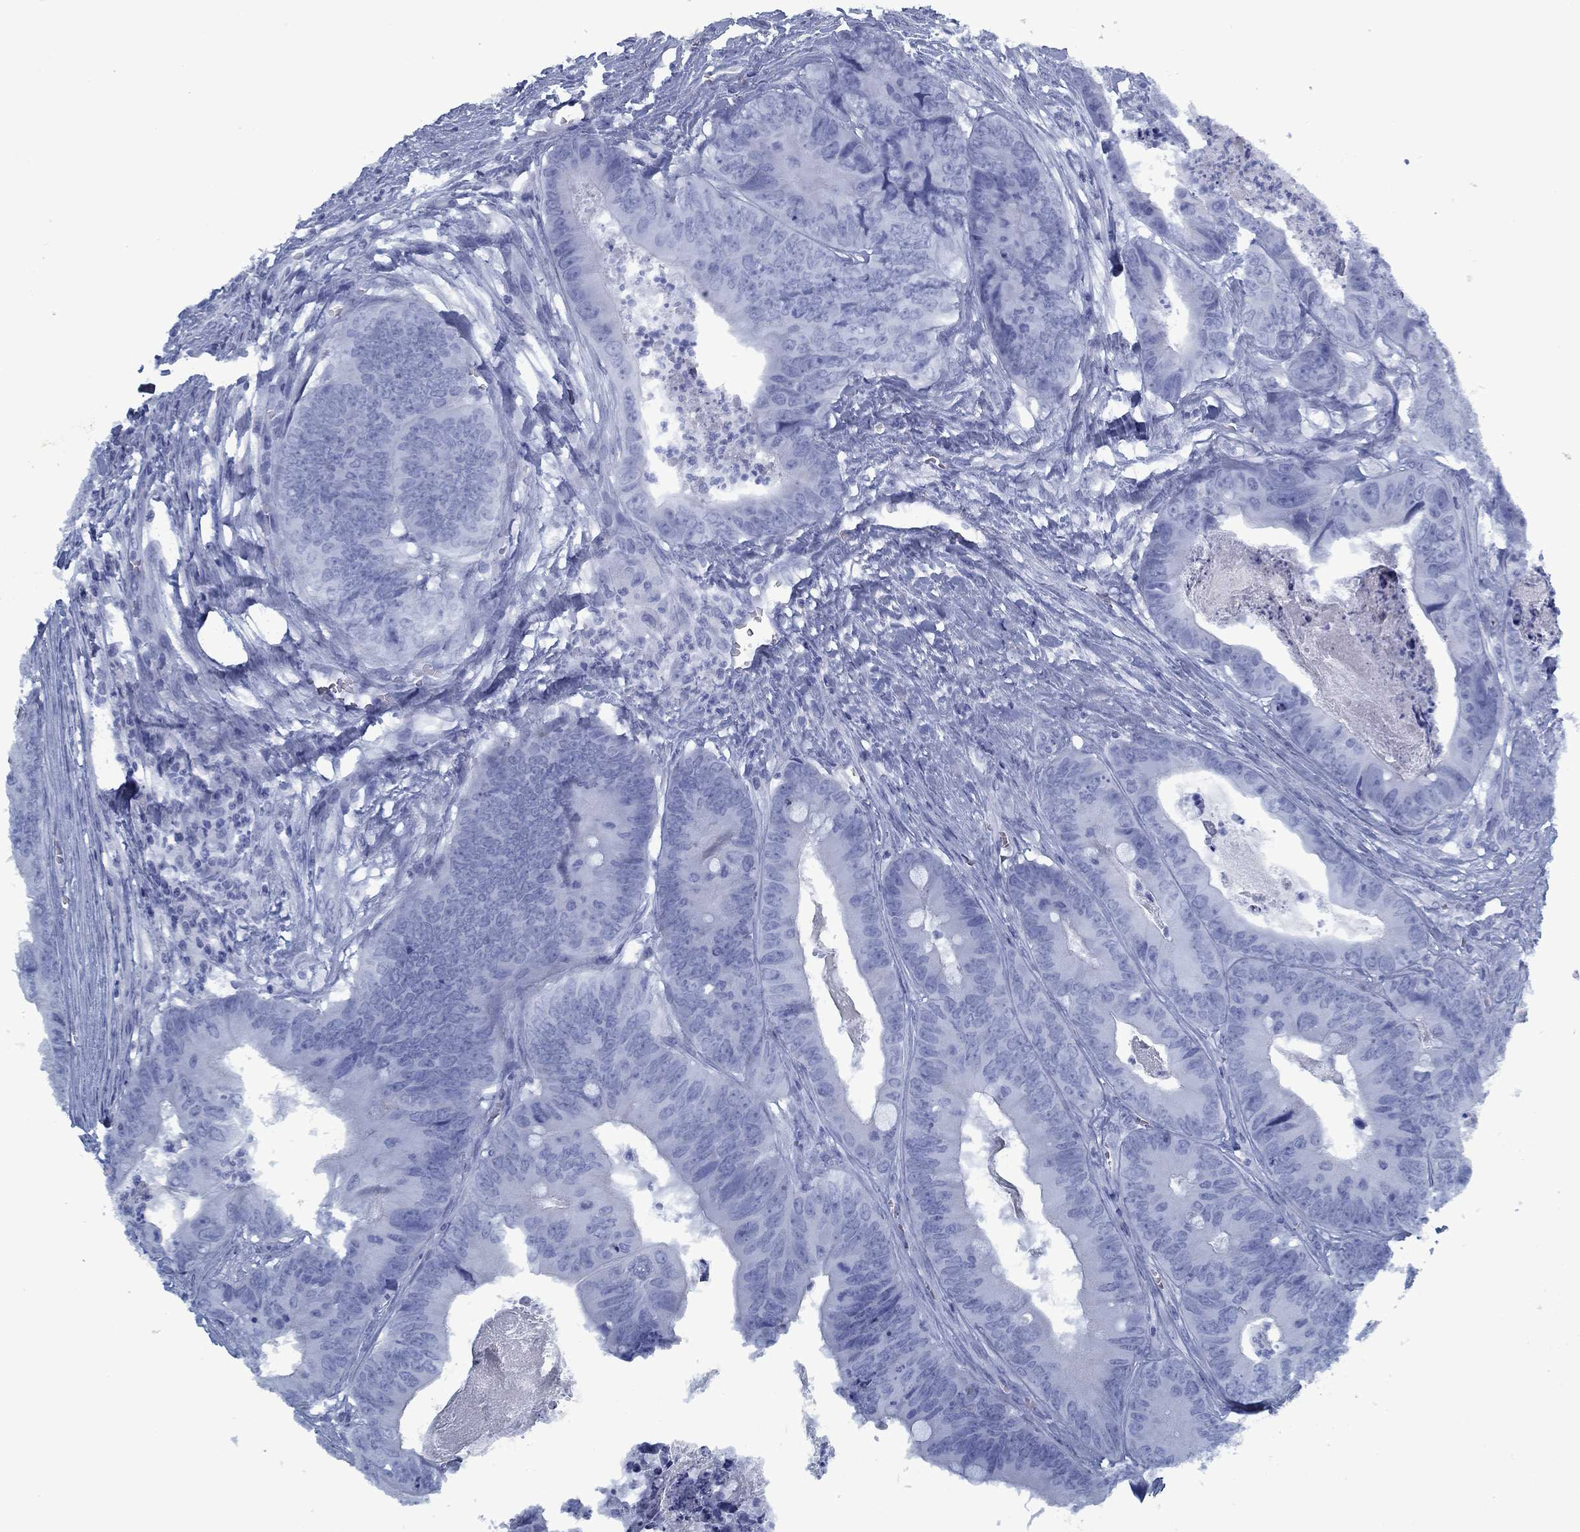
{"staining": {"intensity": "negative", "quantity": "none", "location": "none"}, "tissue": "colorectal cancer", "cell_type": "Tumor cells", "image_type": "cancer", "snomed": [{"axis": "morphology", "description": "Adenocarcinoma, NOS"}, {"axis": "topography", "description": "Colon"}], "caption": "Tumor cells are negative for brown protein staining in colorectal cancer (adenocarcinoma).", "gene": "PNMA8A", "patient": {"sex": "male", "age": 84}}